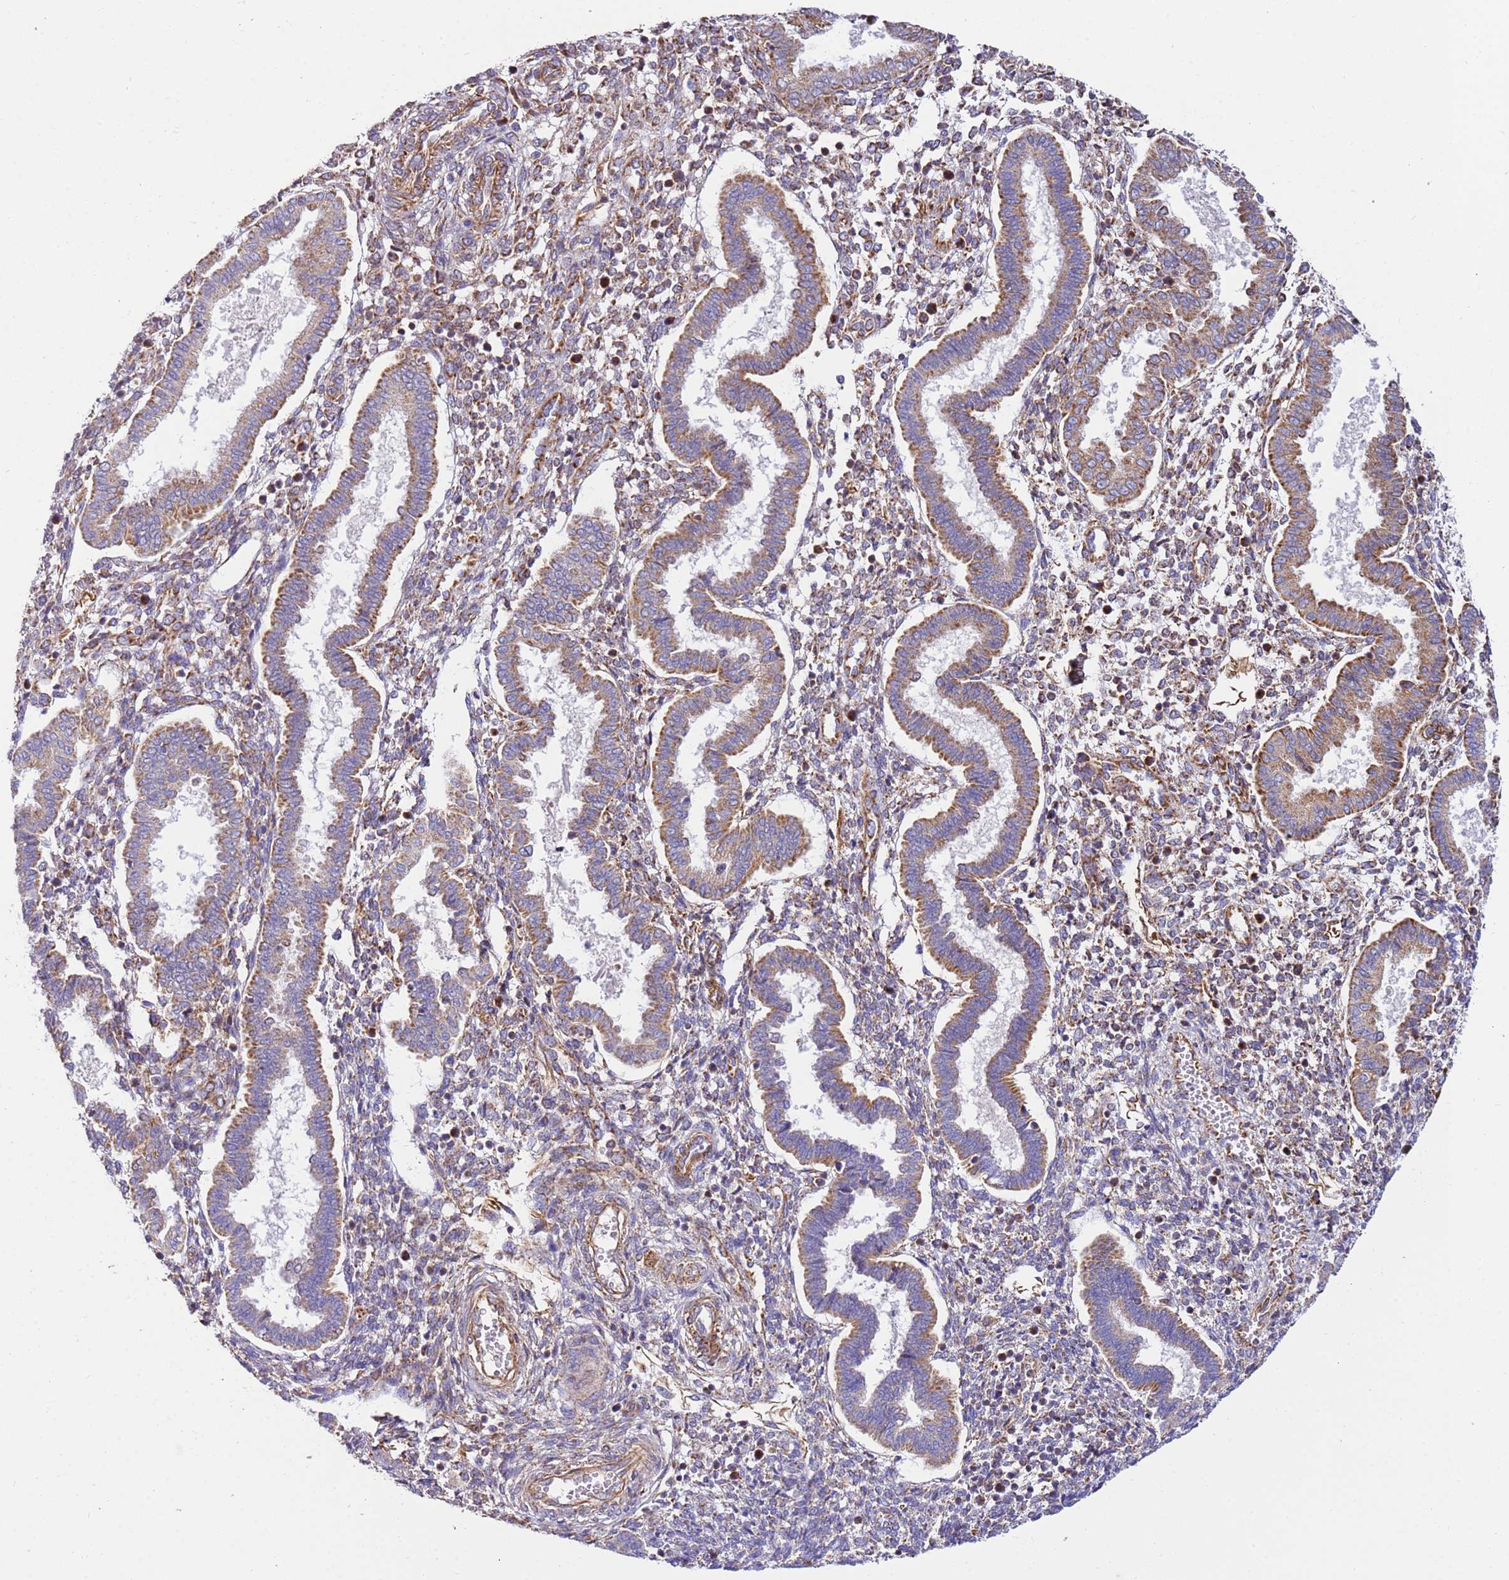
{"staining": {"intensity": "moderate", "quantity": "25%-75%", "location": "cytoplasmic/membranous"}, "tissue": "endometrium", "cell_type": "Cells in endometrial stroma", "image_type": "normal", "snomed": [{"axis": "morphology", "description": "Normal tissue, NOS"}, {"axis": "topography", "description": "Endometrium"}], "caption": "DAB (3,3'-diaminobenzidine) immunohistochemical staining of normal endometrium displays moderate cytoplasmic/membranous protein staining in about 25%-75% of cells in endometrial stroma. Nuclei are stained in blue.", "gene": "MRPL20", "patient": {"sex": "female", "age": 24}}